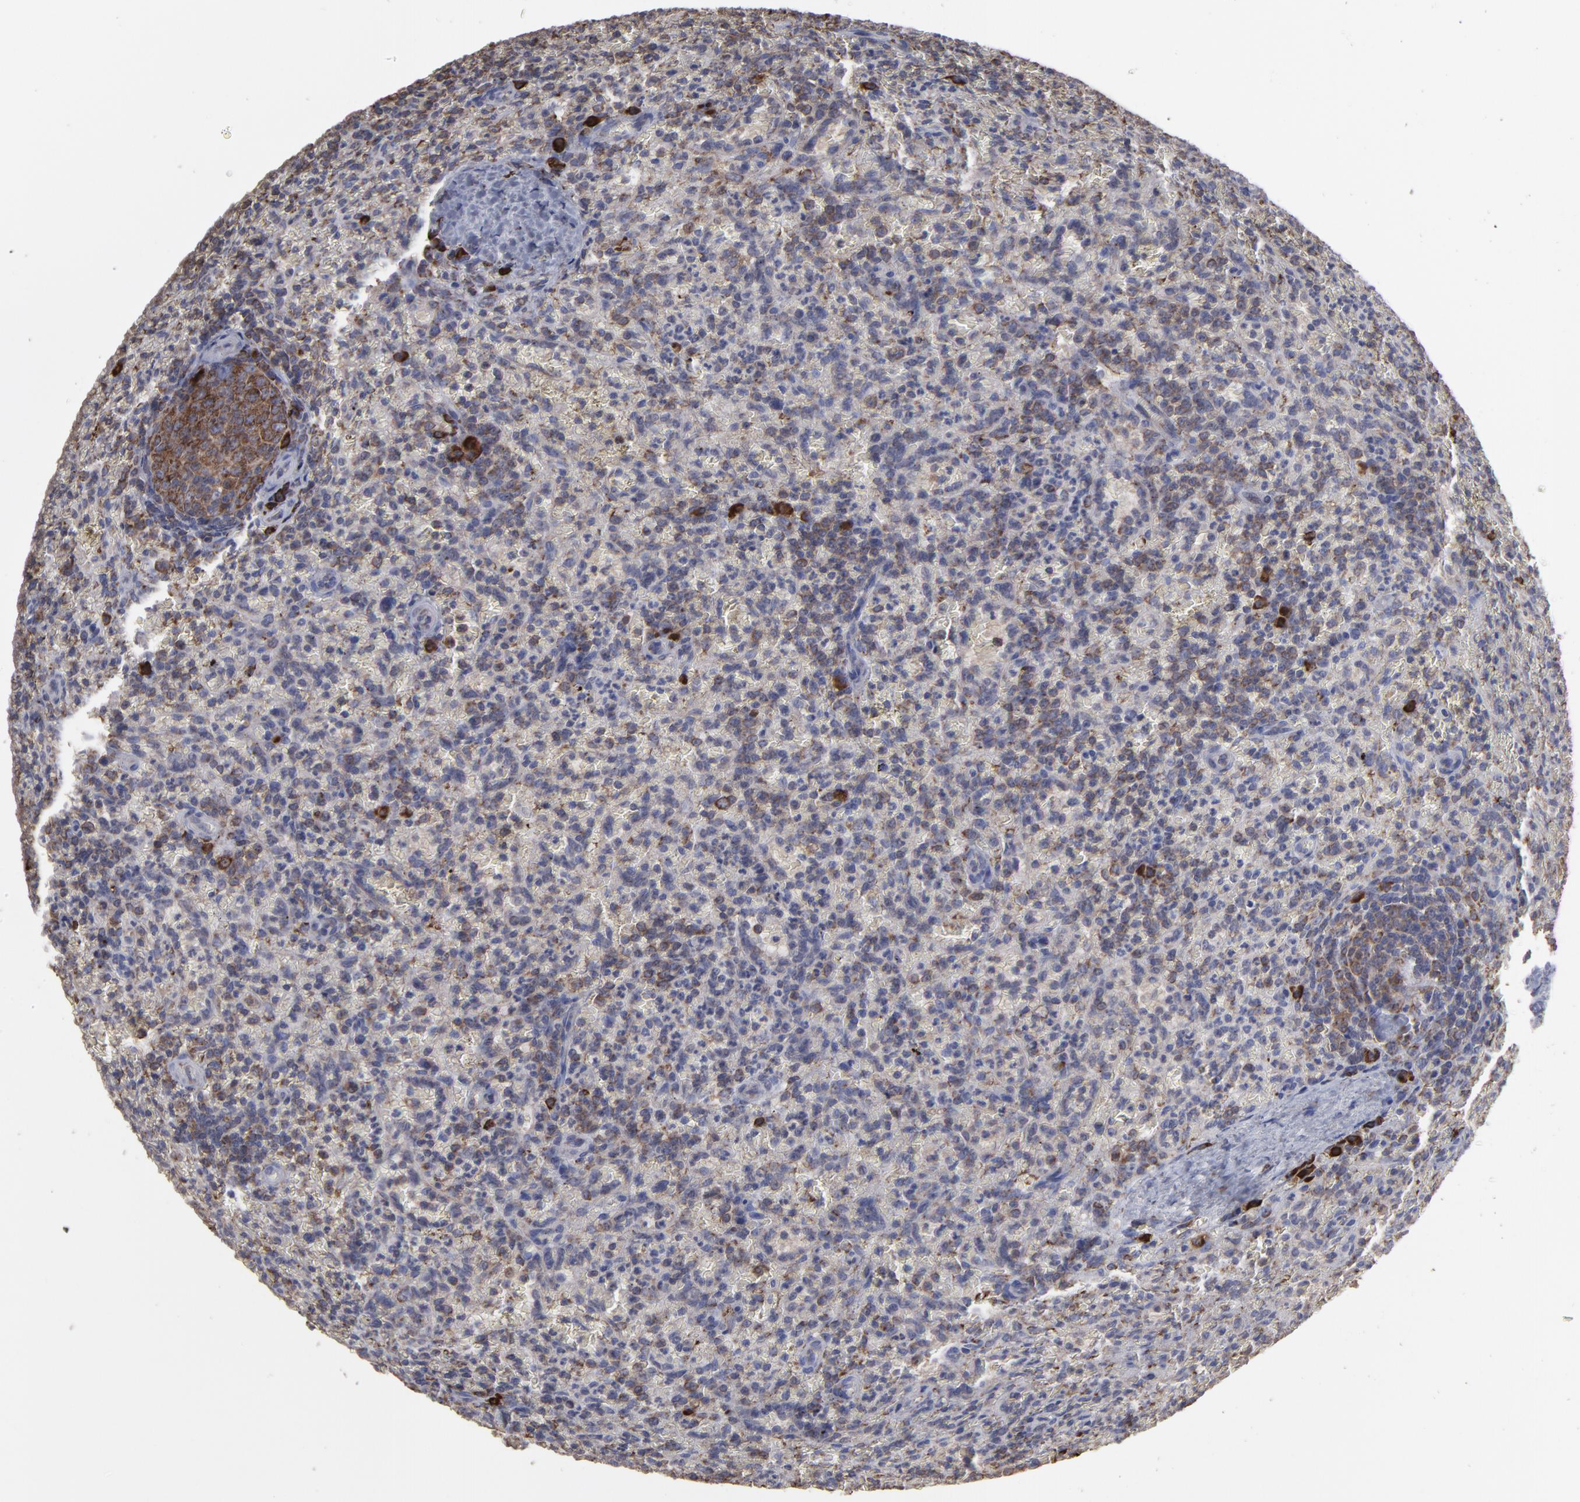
{"staining": {"intensity": "weak", "quantity": "<25%", "location": "cytoplasmic/membranous"}, "tissue": "lymphoma", "cell_type": "Tumor cells", "image_type": "cancer", "snomed": [{"axis": "morphology", "description": "Malignant lymphoma, non-Hodgkin's type, Low grade"}, {"axis": "topography", "description": "Spleen"}], "caption": "Immunohistochemistry of lymphoma exhibits no positivity in tumor cells. The staining was performed using DAB (3,3'-diaminobenzidine) to visualize the protein expression in brown, while the nuclei were stained in blue with hematoxylin (Magnification: 20x).", "gene": "SND1", "patient": {"sex": "female", "age": 64}}